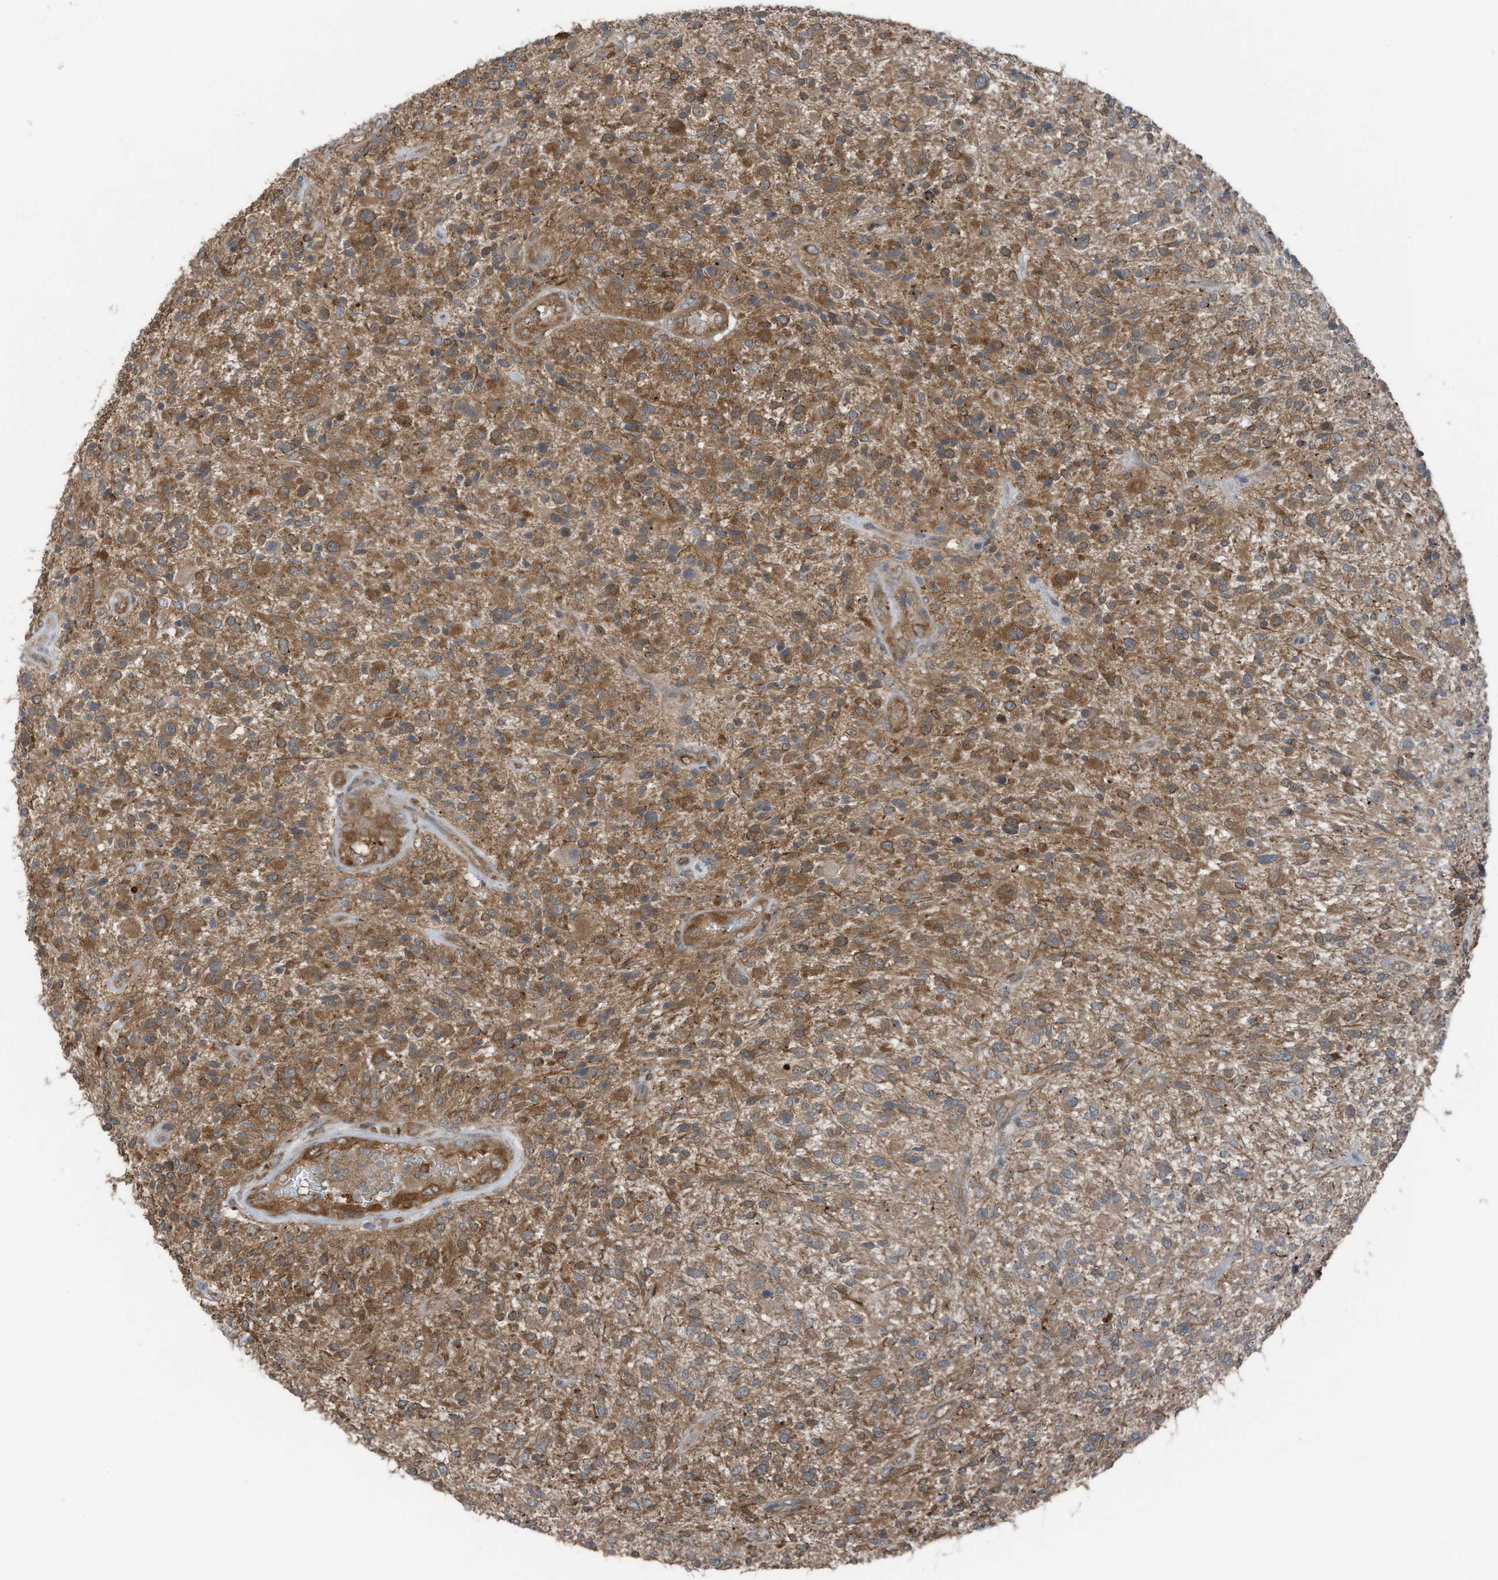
{"staining": {"intensity": "moderate", "quantity": ">75%", "location": "cytoplasmic/membranous"}, "tissue": "glioma", "cell_type": "Tumor cells", "image_type": "cancer", "snomed": [{"axis": "morphology", "description": "Glioma, malignant, High grade"}, {"axis": "topography", "description": "Brain"}], "caption": "A brown stain shows moderate cytoplasmic/membranous positivity of a protein in malignant glioma (high-grade) tumor cells.", "gene": "TXNDC9", "patient": {"sex": "male", "age": 47}}